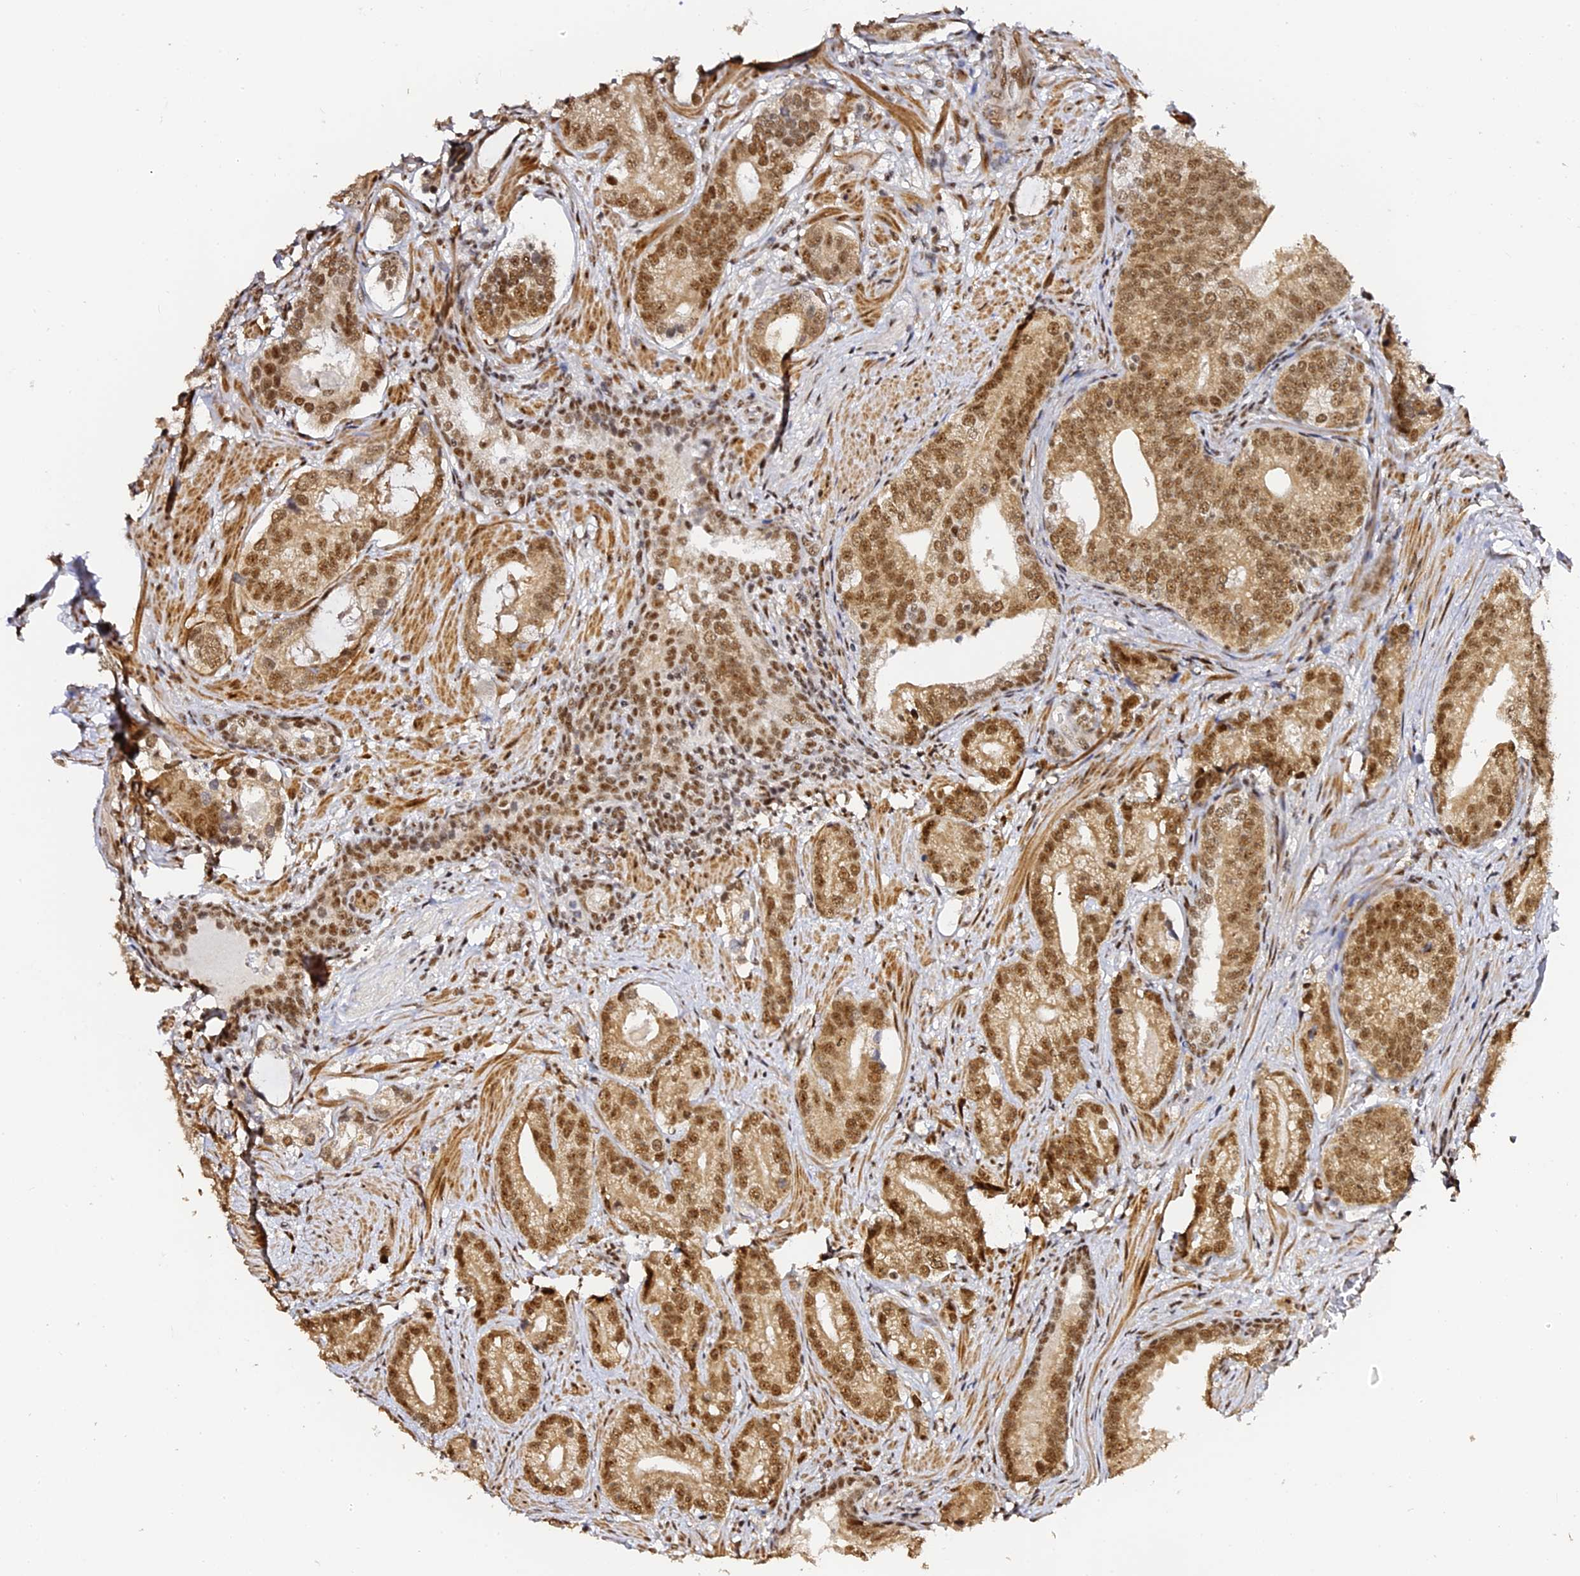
{"staining": {"intensity": "moderate", "quantity": ">75%", "location": "nuclear"}, "tissue": "prostate cancer", "cell_type": "Tumor cells", "image_type": "cancer", "snomed": [{"axis": "morphology", "description": "Adenocarcinoma, High grade"}, {"axis": "topography", "description": "Prostate"}], "caption": "Protein staining displays moderate nuclear positivity in approximately >75% of tumor cells in high-grade adenocarcinoma (prostate).", "gene": "MCRS1", "patient": {"sex": "male", "age": 75}}